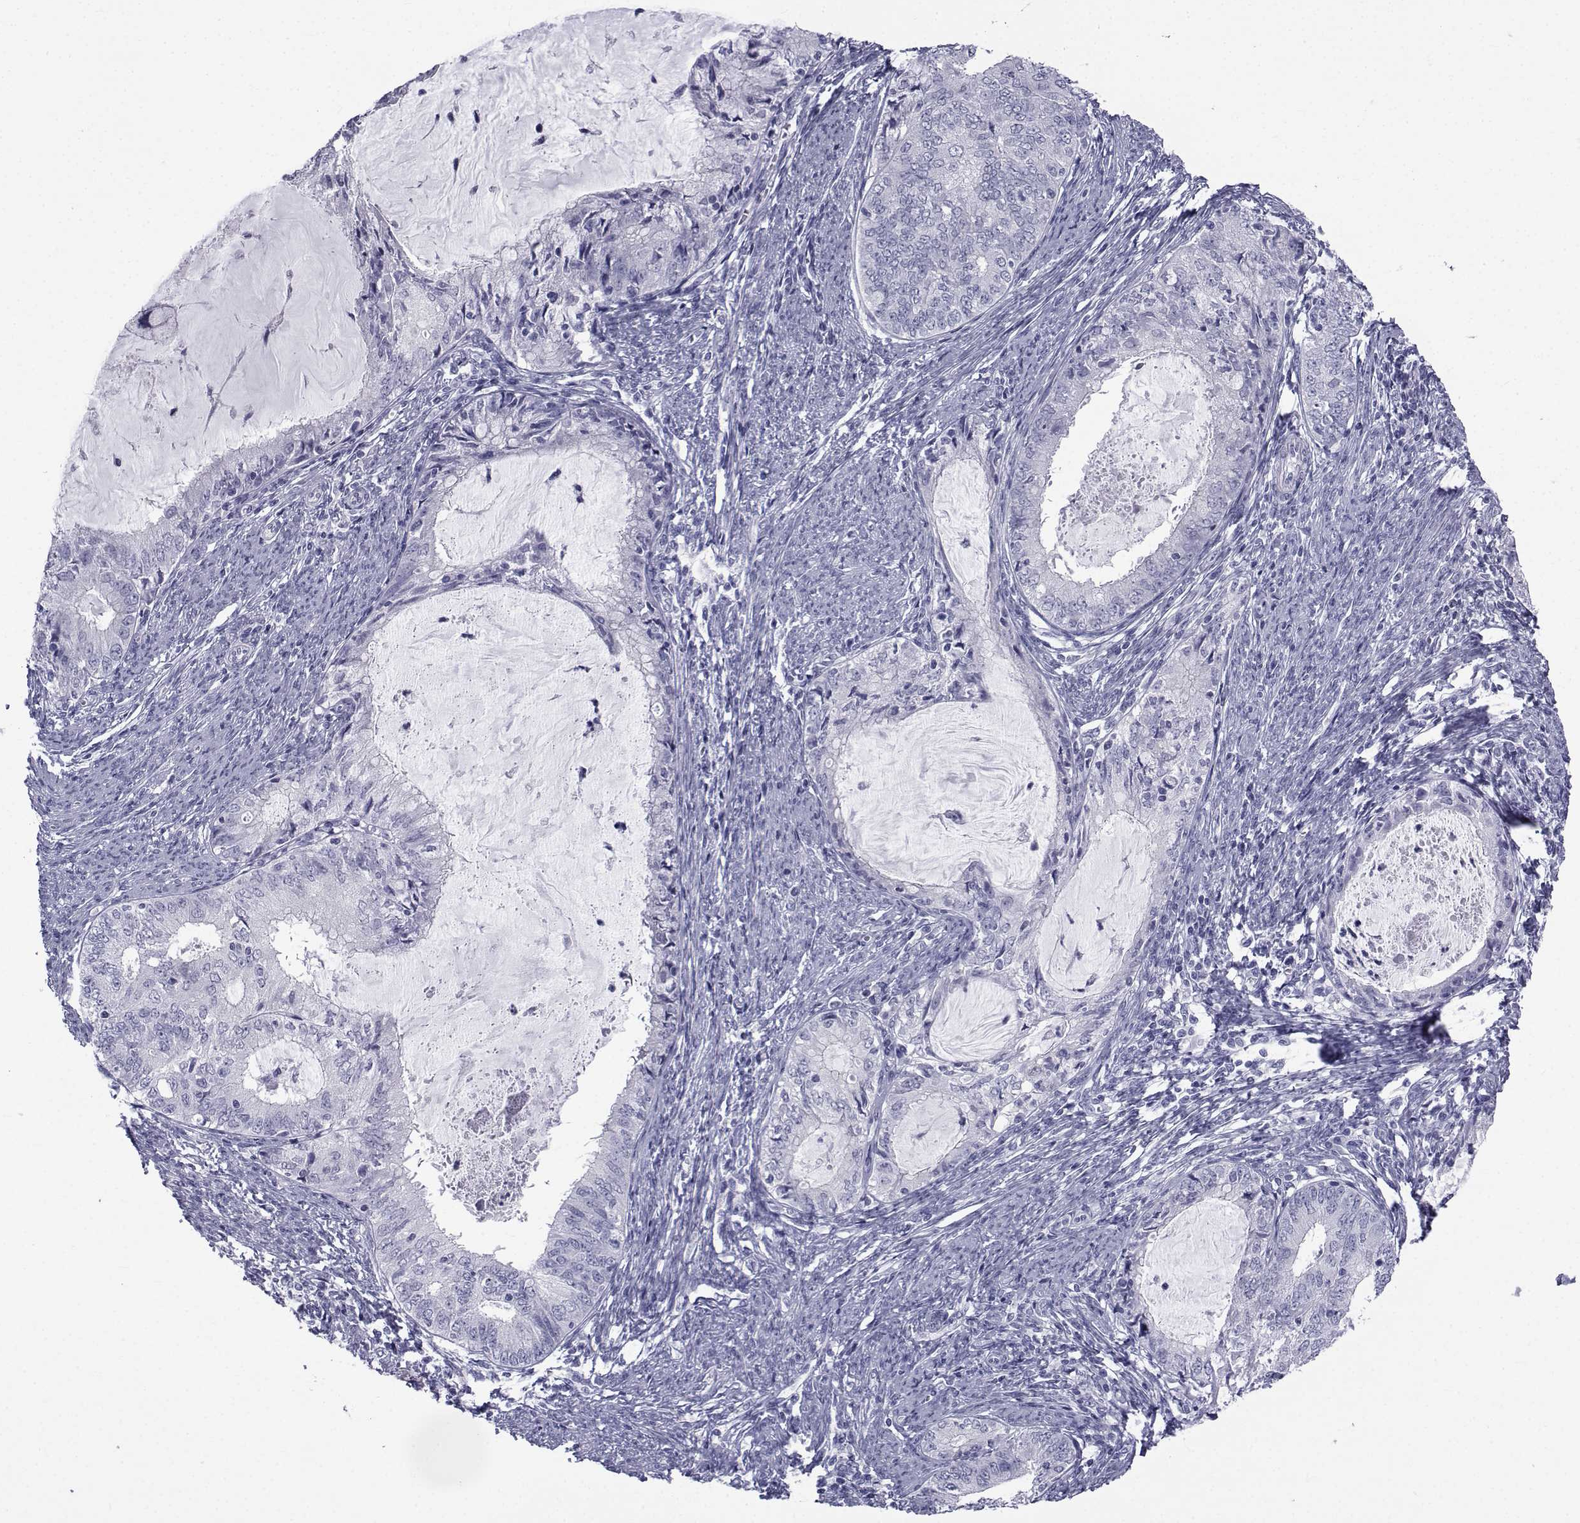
{"staining": {"intensity": "negative", "quantity": "none", "location": "none"}, "tissue": "endometrial cancer", "cell_type": "Tumor cells", "image_type": "cancer", "snomed": [{"axis": "morphology", "description": "Adenocarcinoma, NOS"}, {"axis": "topography", "description": "Endometrium"}], "caption": "Immunohistochemistry micrograph of neoplastic tissue: adenocarcinoma (endometrial) stained with DAB (3,3'-diaminobenzidine) displays no significant protein expression in tumor cells.", "gene": "PDE6H", "patient": {"sex": "female", "age": 57}}